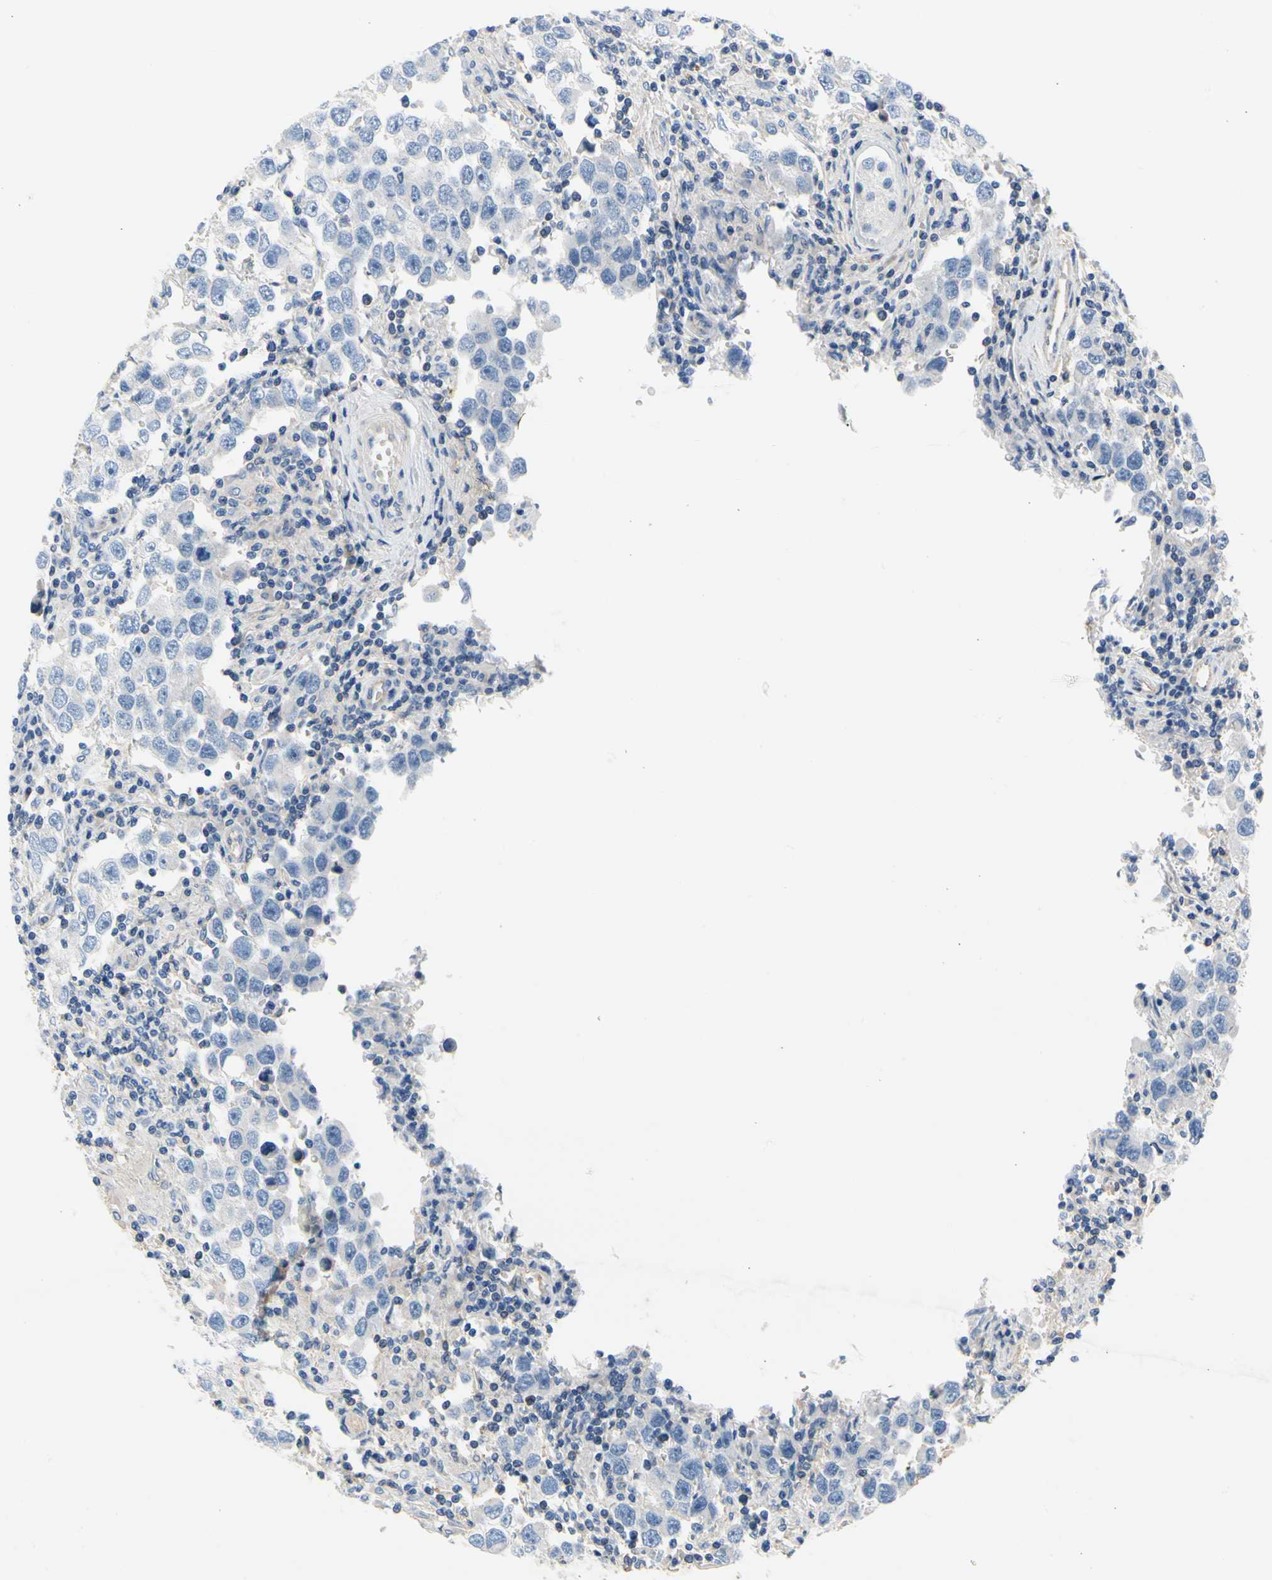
{"staining": {"intensity": "negative", "quantity": "none", "location": "none"}, "tissue": "testis cancer", "cell_type": "Tumor cells", "image_type": "cancer", "snomed": [{"axis": "morphology", "description": "Carcinoma, Embryonal, NOS"}, {"axis": "topography", "description": "Testis"}], "caption": "This is an IHC image of testis cancer. There is no positivity in tumor cells.", "gene": "CA14", "patient": {"sex": "male", "age": 21}}